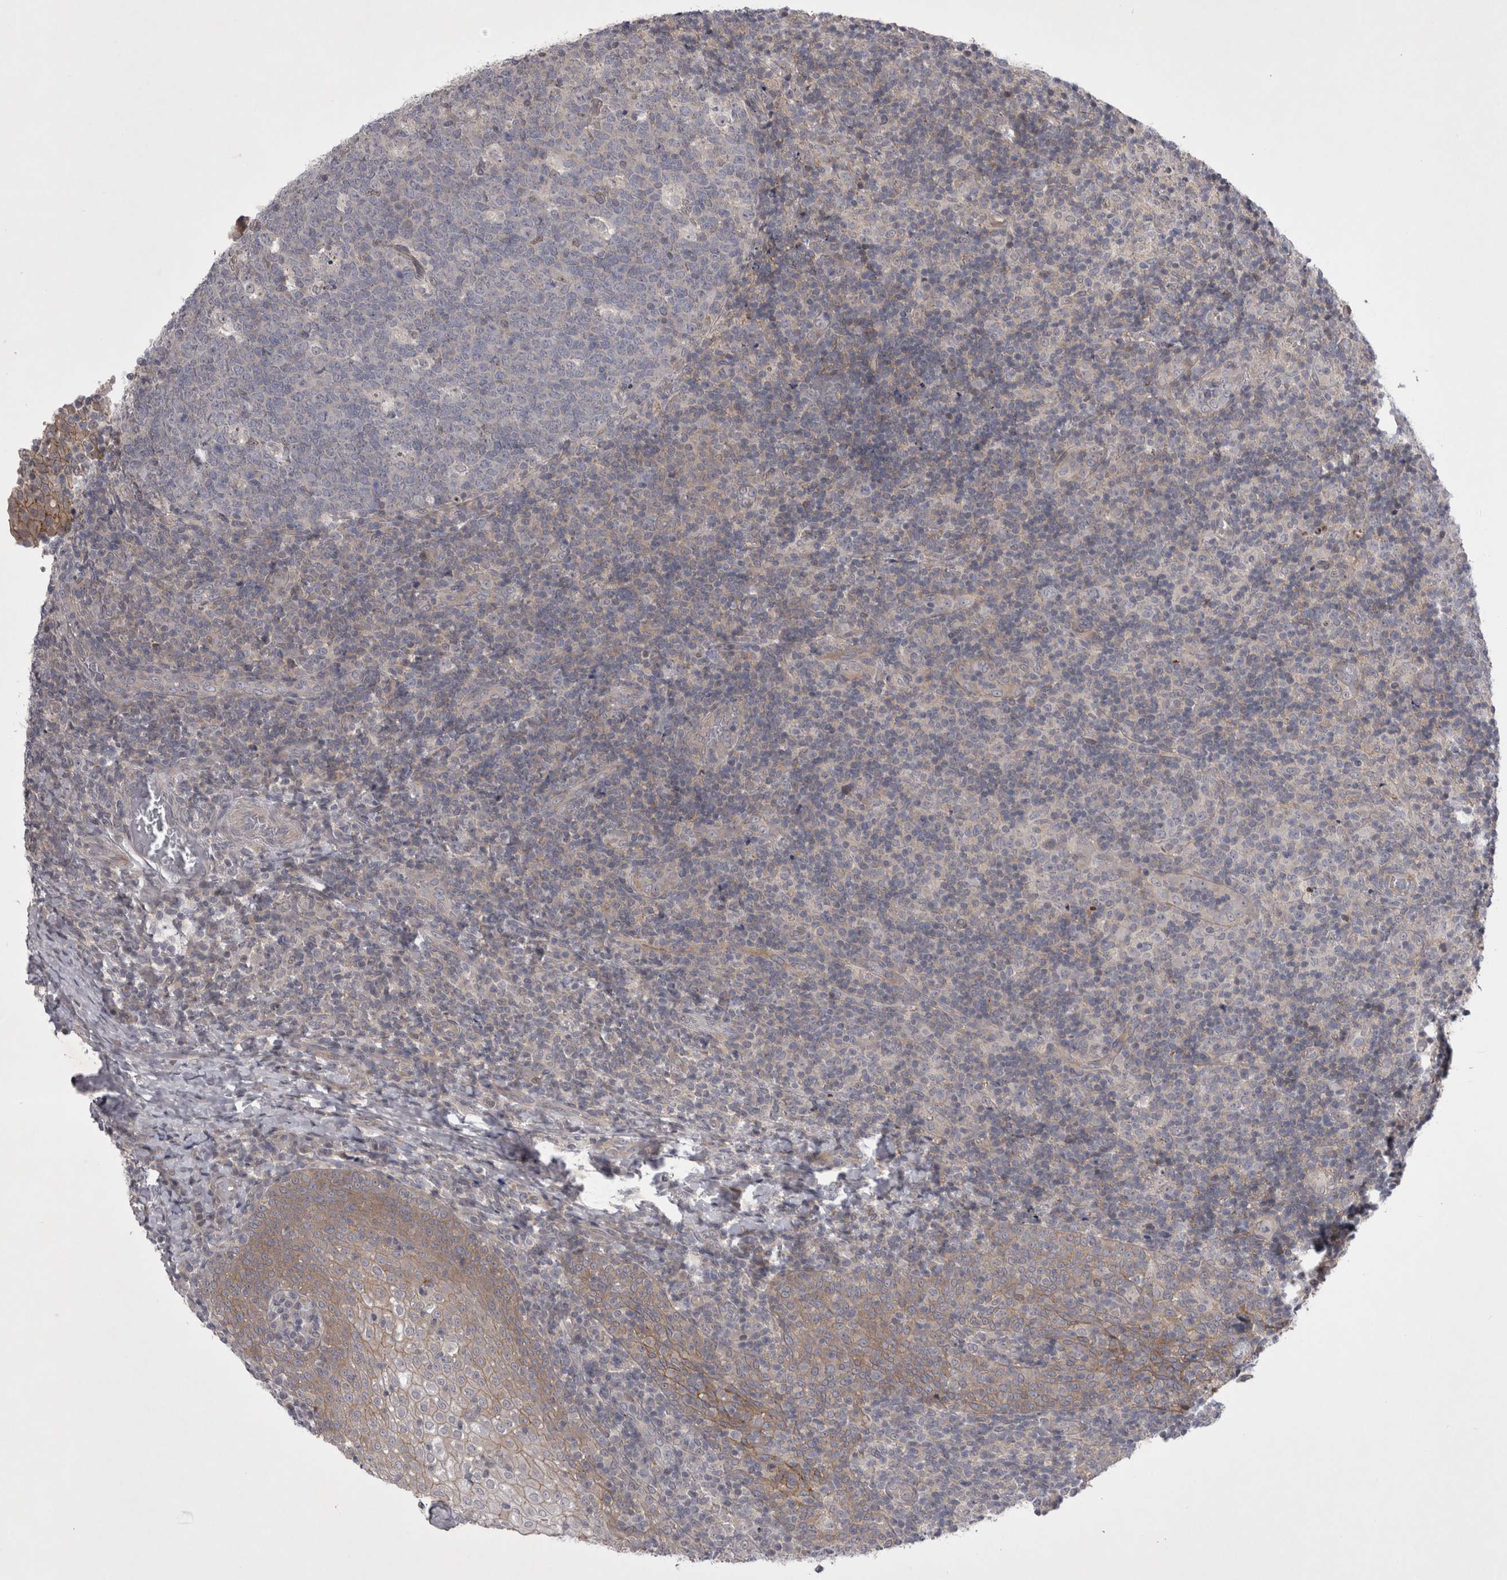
{"staining": {"intensity": "negative", "quantity": "none", "location": "none"}, "tissue": "tonsil", "cell_type": "Germinal center cells", "image_type": "normal", "snomed": [{"axis": "morphology", "description": "Normal tissue, NOS"}, {"axis": "topography", "description": "Tonsil"}], "caption": "Immunohistochemical staining of normal human tonsil demonstrates no significant expression in germinal center cells.", "gene": "NENF", "patient": {"sex": "female", "age": 19}}